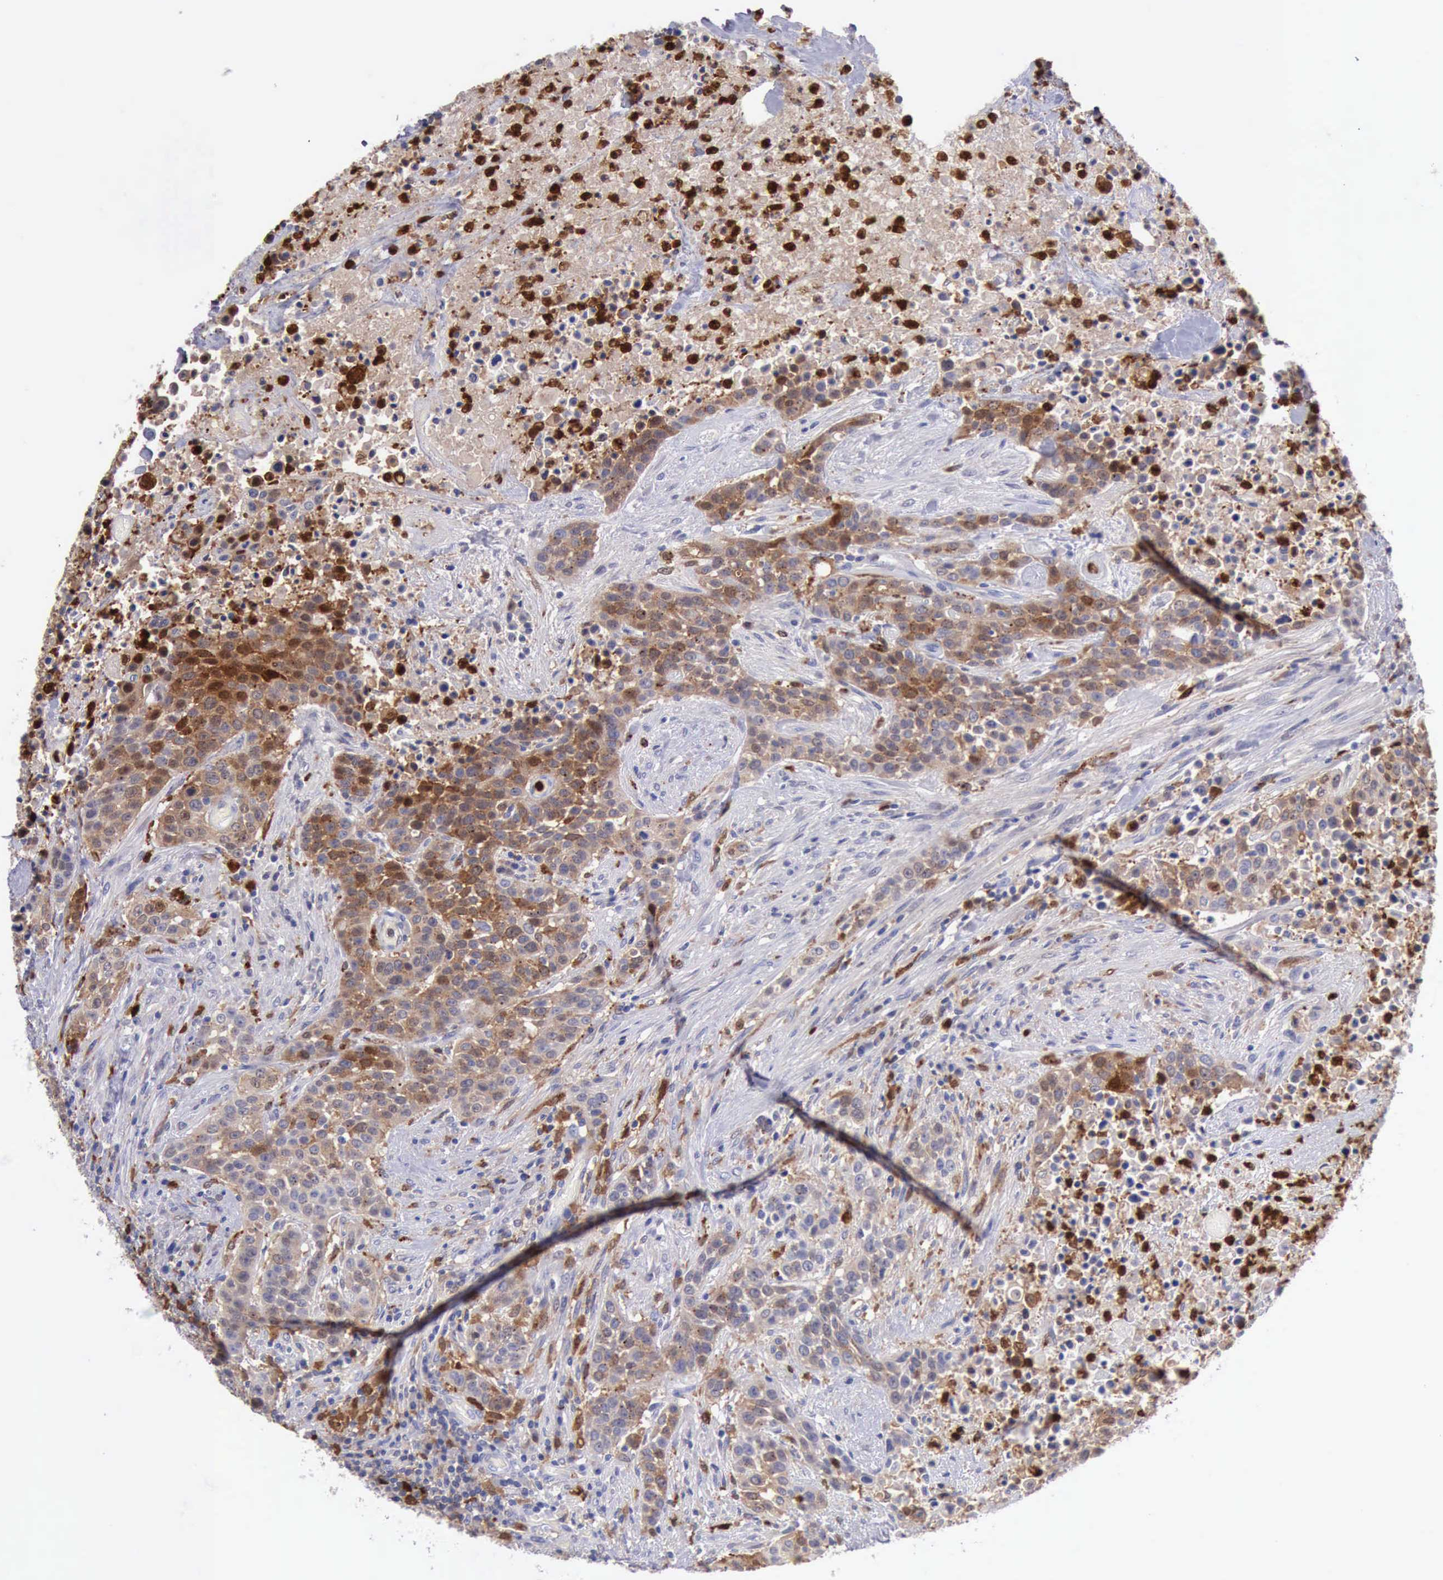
{"staining": {"intensity": "strong", "quantity": ">75%", "location": "cytoplasmic/membranous"}, "tissue": "urothelial cancer", "cell_type": "Tumor cells", "image_type": "cancer", "snomed": [{"axis": "morphology", "description": "Urothelial carcinoma, High grade"}, {"axis": "topography", "description": "Urinary bladder"}], "caption": "A histopathology image of high-grade urothelial carcinoma stained for a protein displays strong cytoplasmic/membranous brown staining in tumor cells.", "gene": "CSTA", "patient": {"sex": "male", "age": 74}}